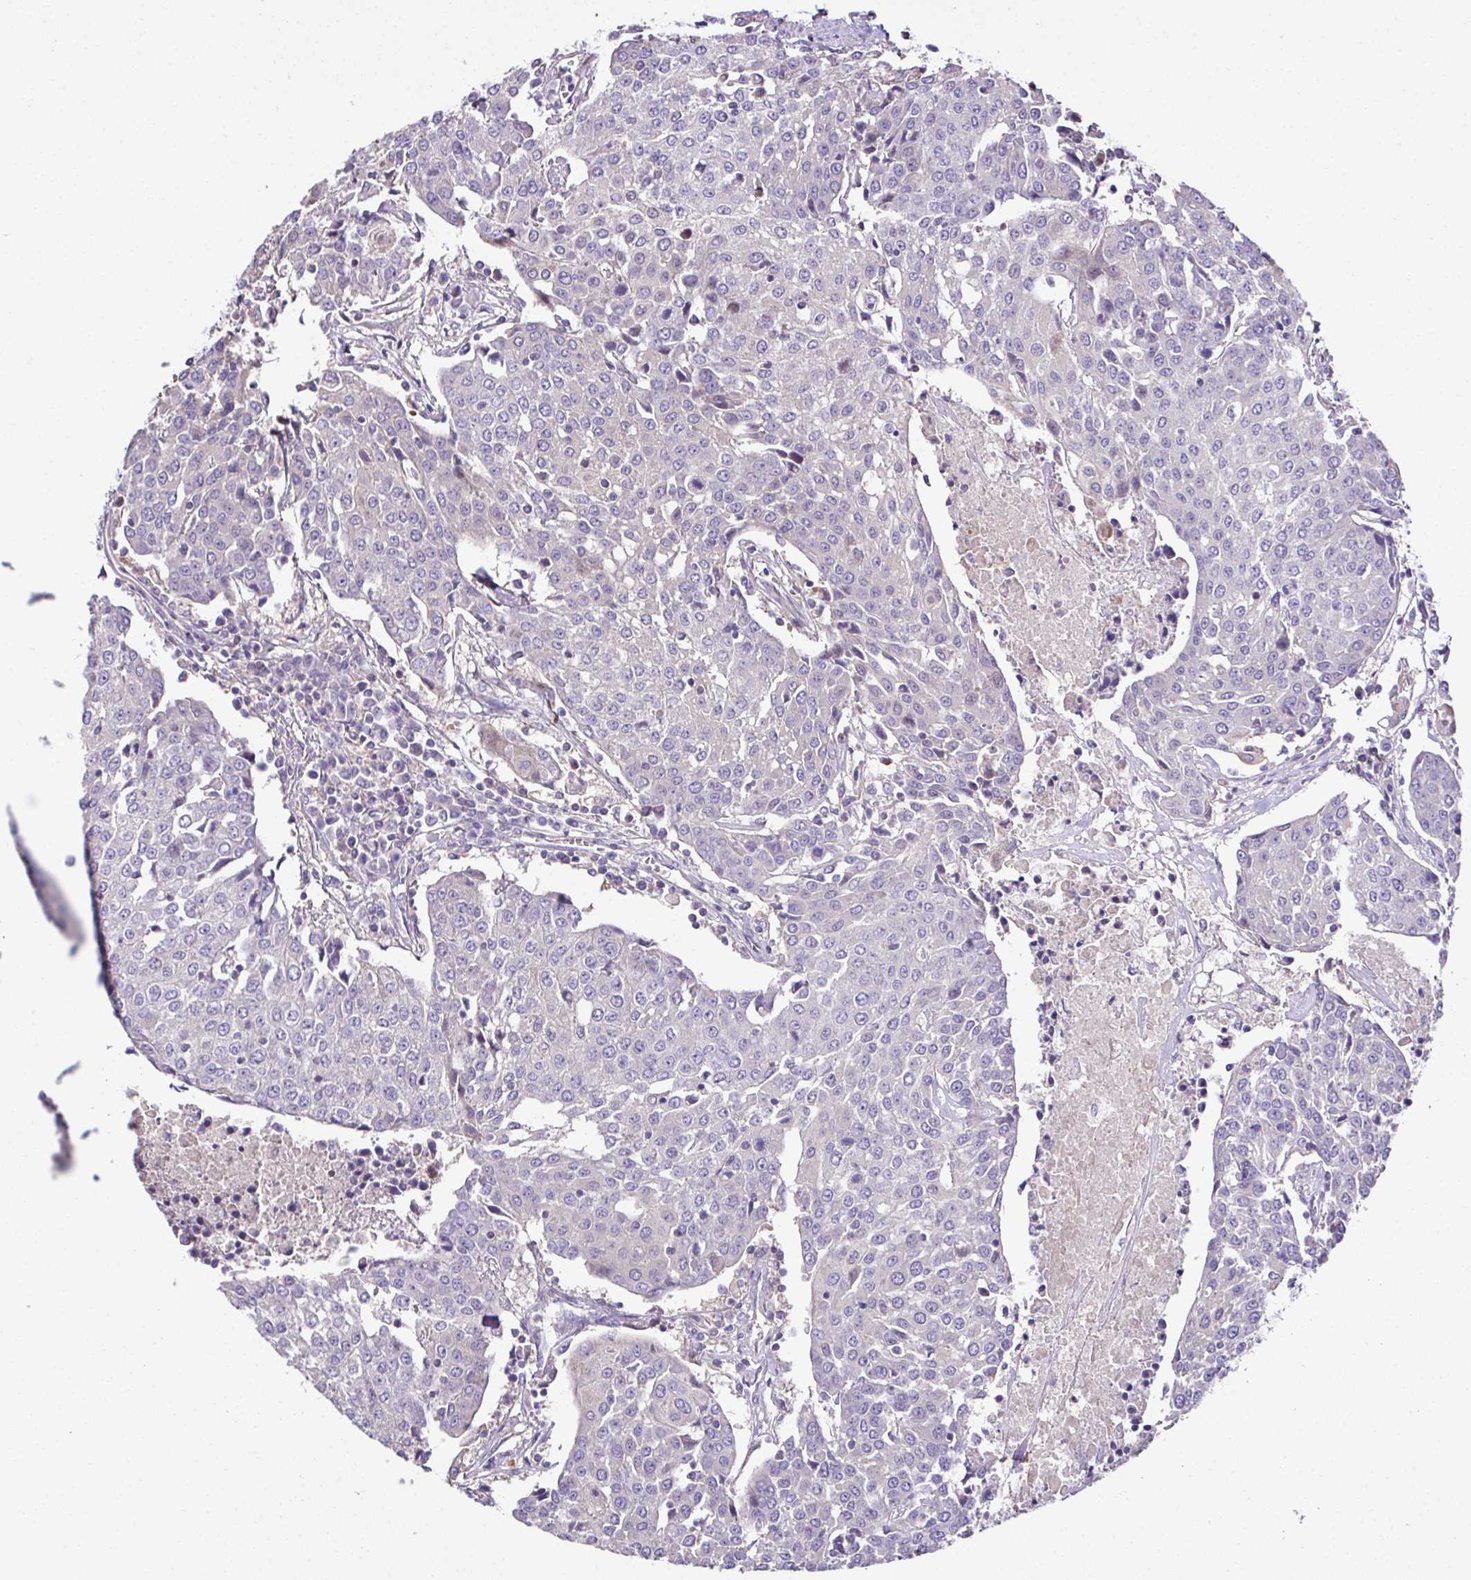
{"staining": {"intensity": "negative", "quantity": "none", "location": "none"}, "tissue": "urothelial cancer", "cell_type": "Tumor cells", "image_type": "cancer", "snomed": [{"axis": "morphology", "description": "Urothelial carcinoma, High grade"}, {"axis": "topography", "description": "Urinary bladder"}], "caption": "Immunohistochemical staining of urothelial cancer shows no significant staining in tumor cells. (DAB immunohistochemistry (IHC), high magnification).", "gene": "CCDC85C", "patient": {"sex": "female", "age": 85}}